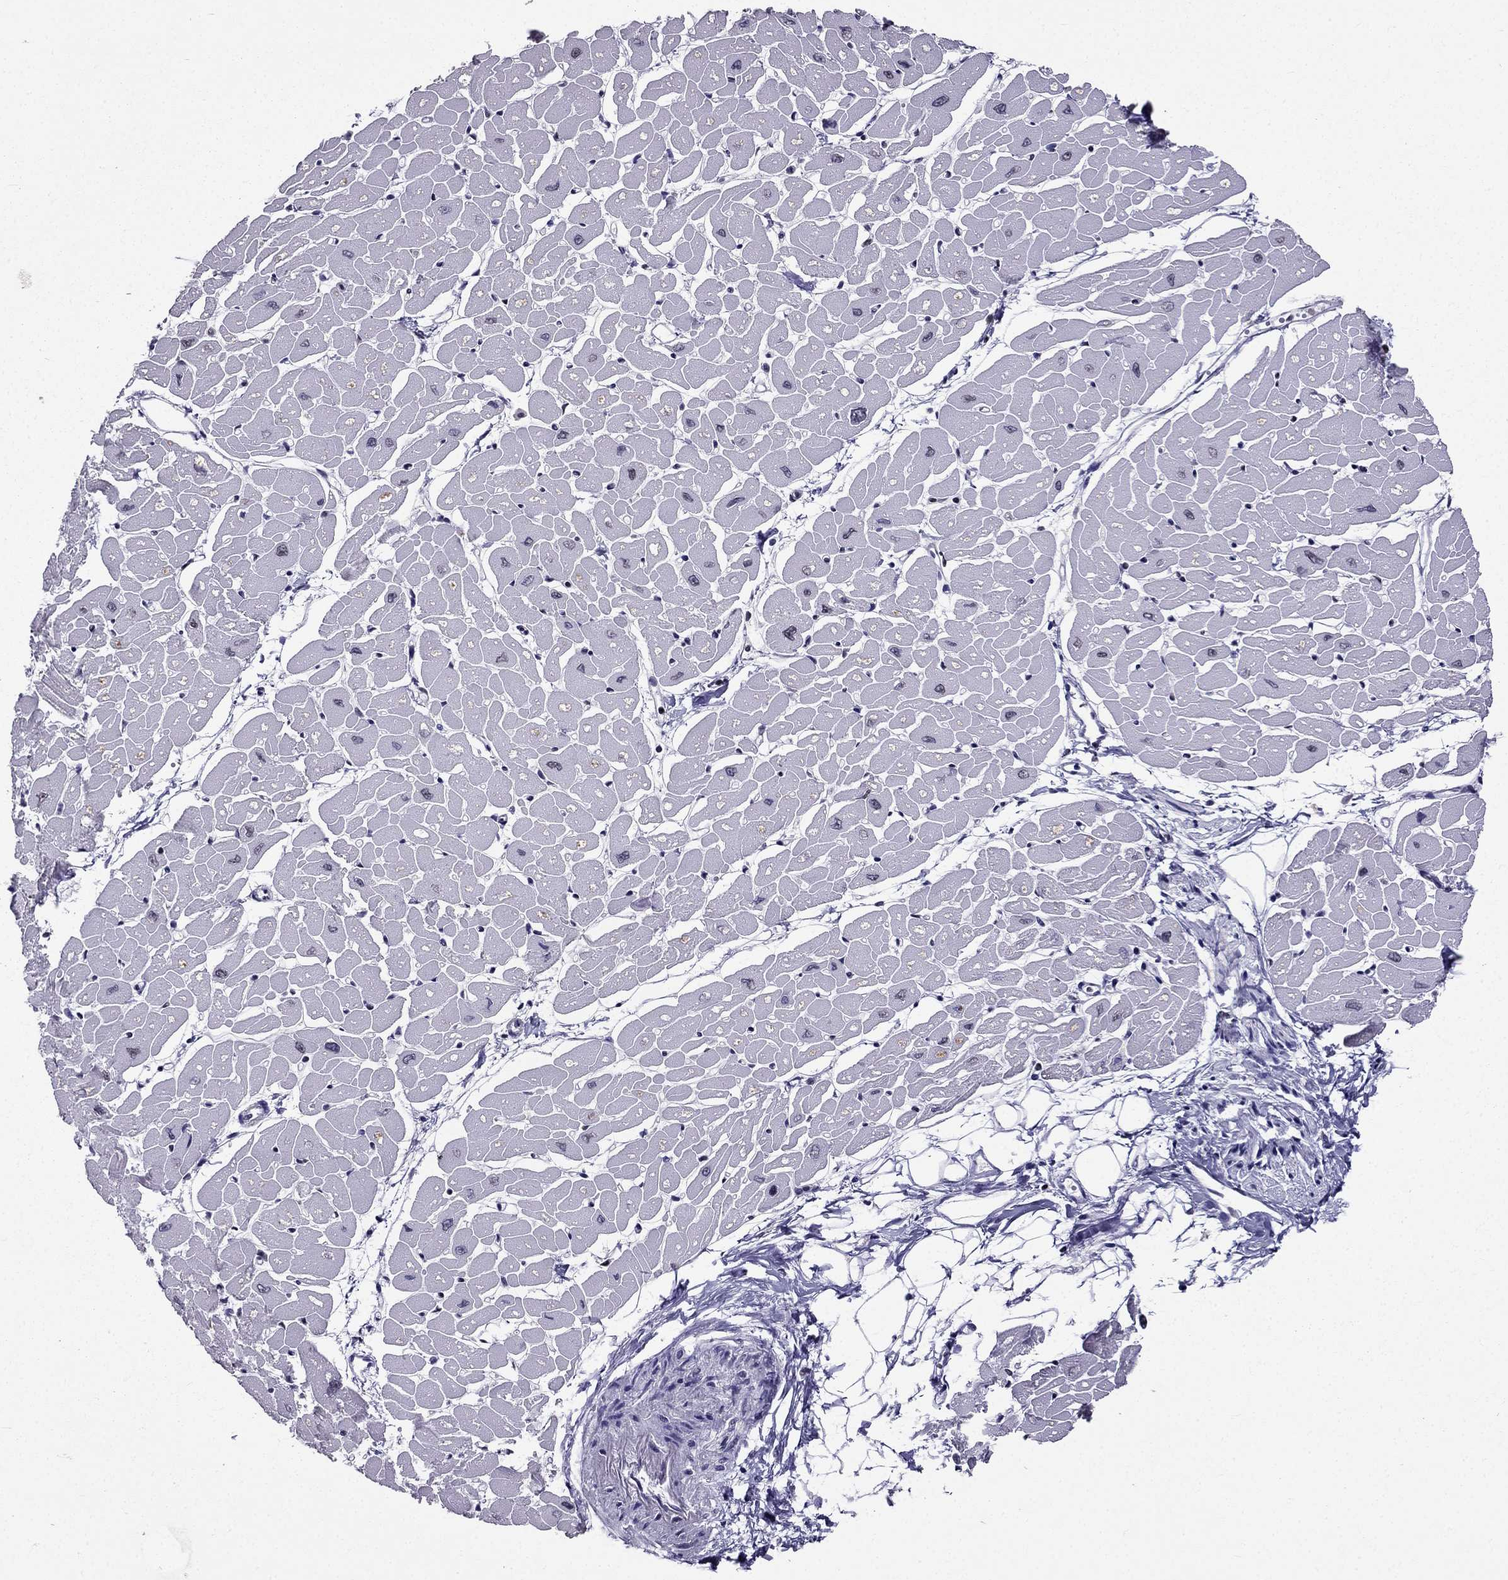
{"staining": {"intensity": "weak", "quantity": "<25%", "location": "nuclear"}, "tissue": "heart muscle", "cell_type": "Cardiomyocytes", "image_type": "normal", "snomed": [{"axis": "morphology", "description": "Normal tissue, NOS"}, {"axis": "topography", "description": "Heart"}], "caption": "High power microscopy histopathology image of an immunohistochemistry histopathology image of unremarkable heart muscle, revealing no significant positivity in cardiomyocytes.", "gene": "ZNF420", "patient": {"sex": "male", "age": 57}}